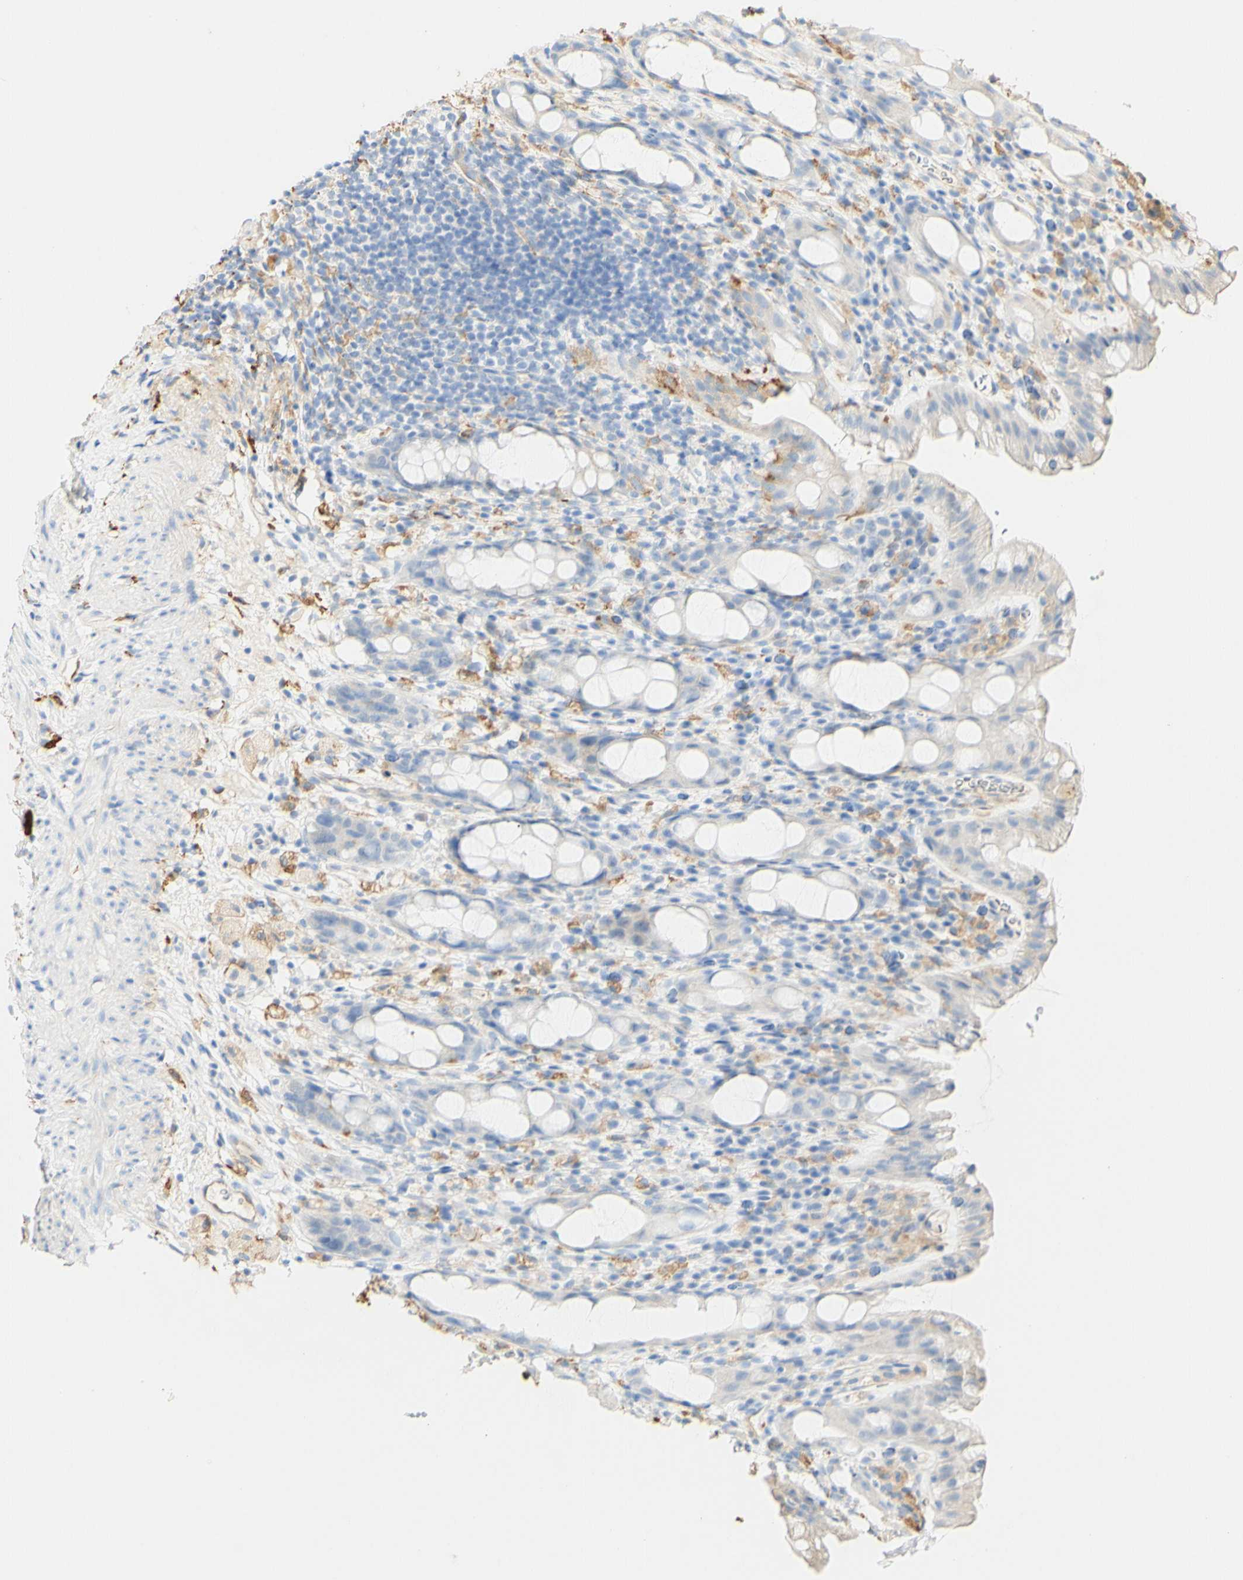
{"staining": {"intensity": "weak", "quantity": "<25%", "location": "cytoplasmic/membranous"}, "tissue": "rectum", "cell_type": "Glandular cells", "image_type": "normal", "snomed": [{"axis": "morphology", "description": "Normal tissue, NOS"}, {"axis": "topography", "description": "Rectum"}], "caption": "IHC micrograph of benign rectum: rectum stained with DAB displays no significant protein positivity in glandular cells. (Brightfield microscopy of DAB immunohistochemistry at high magnification).", "gene": "FCGRT", "patient": {"sex": "male", "age": 44}}